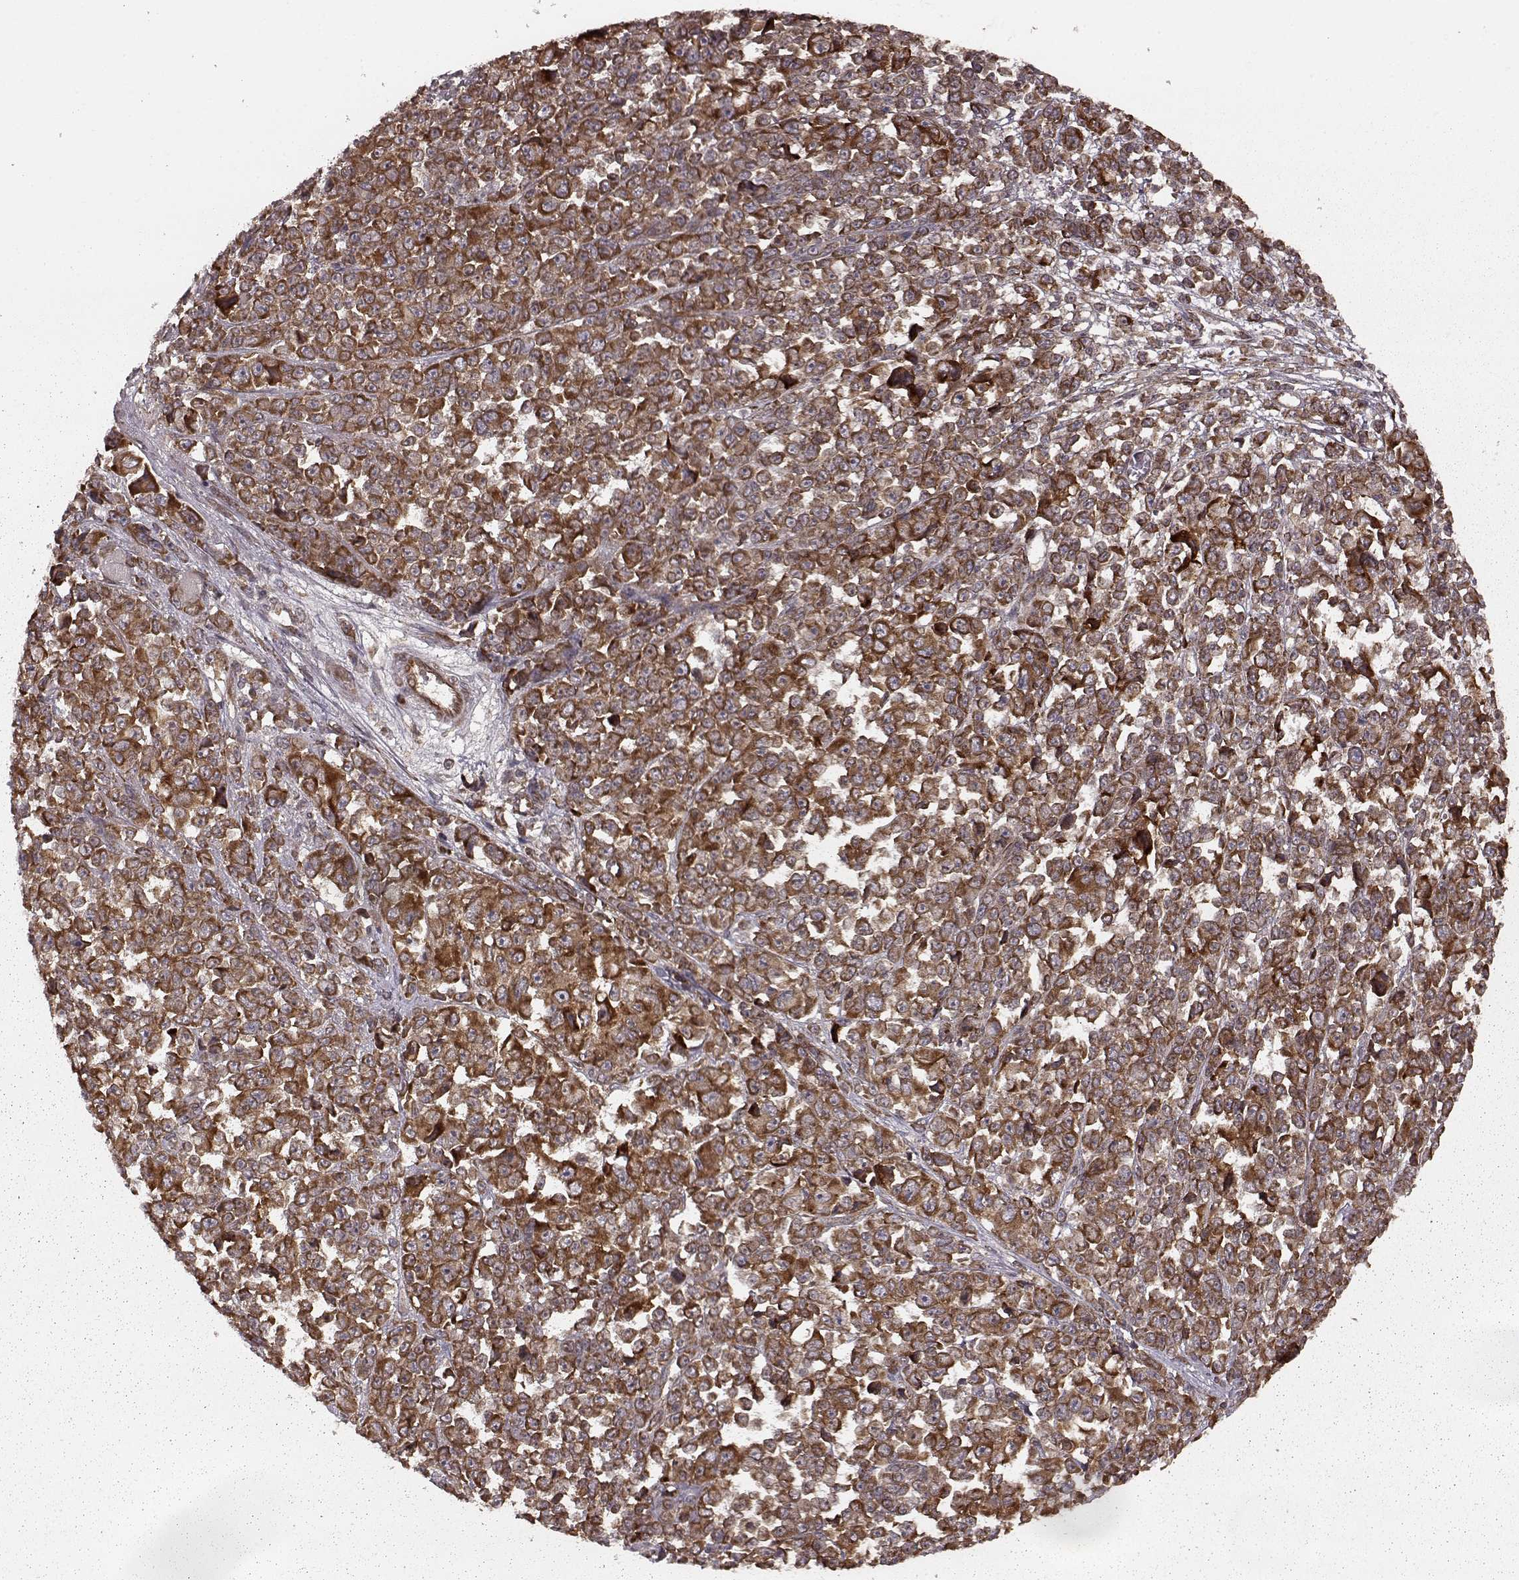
{"staining": {"intensity": "strong", "quantity": ">75%", "location": "cytoplasmic/membranous"}, "tissue": "melanoma", "cell_type": "Tumor cells", "image_type": "cancer", "snomed": [{"axis": "morphology", "description": "Malignant melanoma, NOS"}, {"axis": "topography", "description": "Skin"}], "caption": "Tumor cells demonstrate high levels of strong cytoplasmic/membranous expression in about >75% of cells in human malignant melanoma.", "gene": "AGPAT1", "patient": {"sex": "female", "age": 95}}